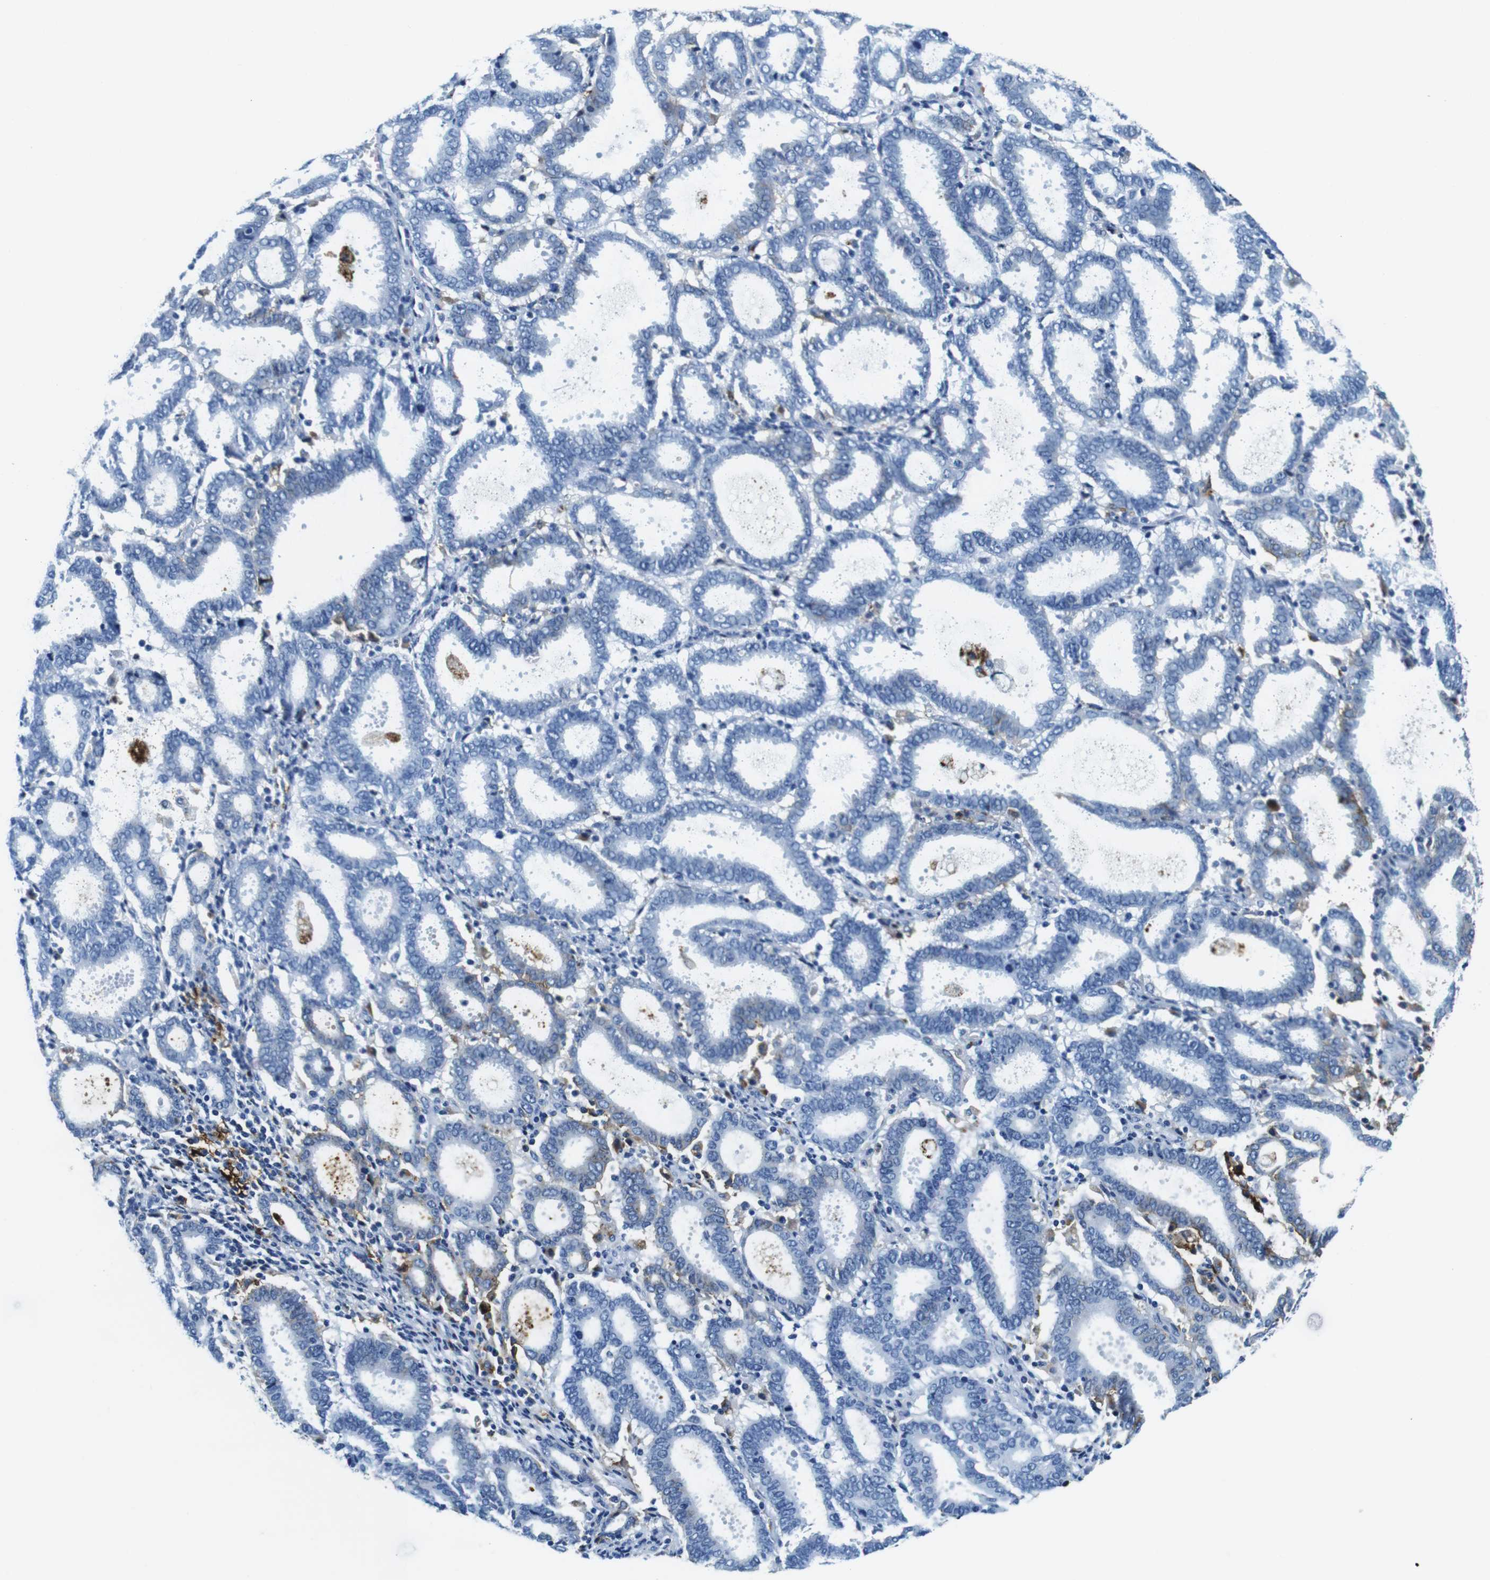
{"staining": {"intensity": "negative", "quantity": "none", "location": "none"}, "tissue": "endometrial cancer", "cell_type": "Tumor cells", "image_type": "cancer", "snomed": [{"axis": "morphology", "description": "Adenocarcinoma, NOS"}, {"axis": "topography", "description": "Uterus"}], "caption": "Histopathology image shows no significant protein staining in tumor cells of endometrial cancer. Nuclei are stained in blue.", "gene": "HLA-DRB1", "patient": {"sex": "female", "age": 83}}